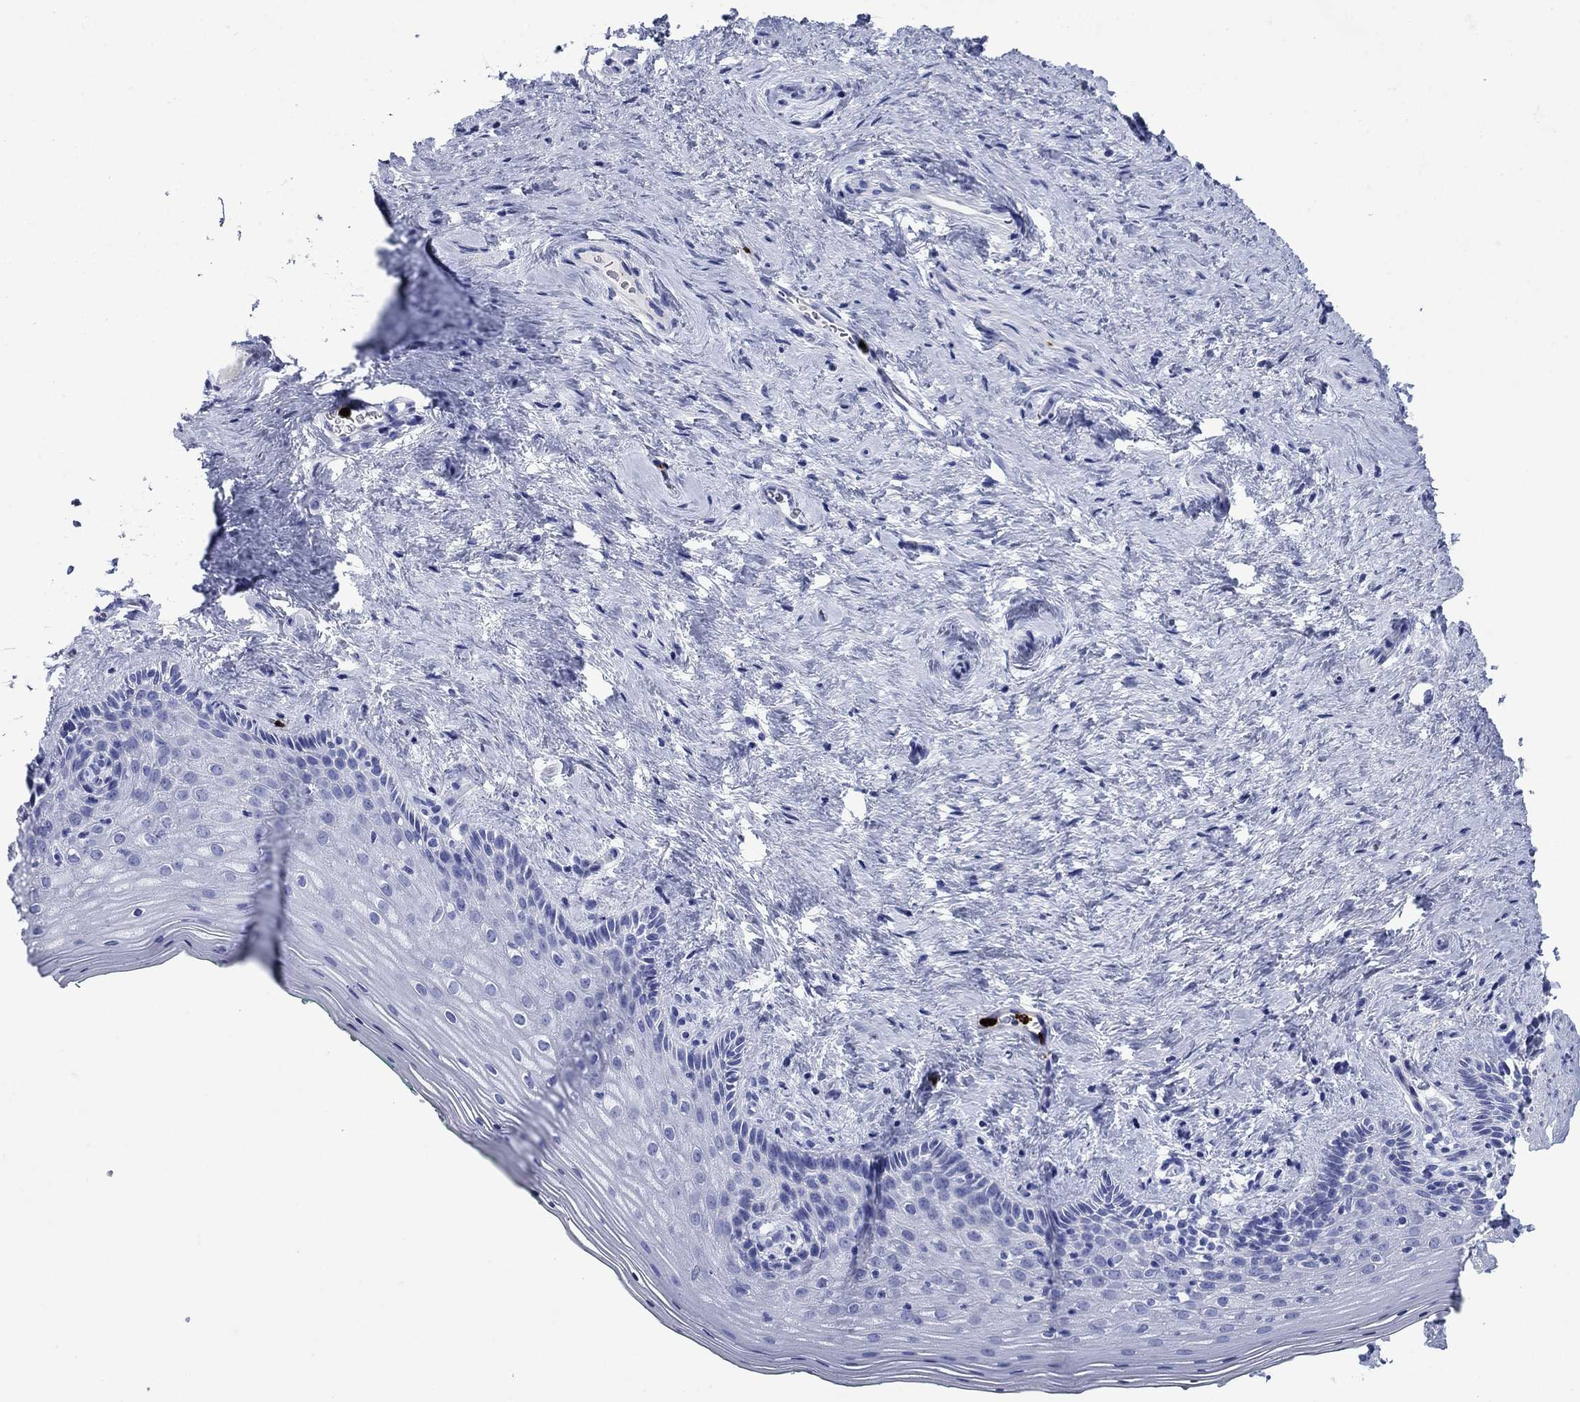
{"staining": {"intensity": "negative", "quantity": "none", "location": "none"}, "tissue": "vagina", "cell_type": "Squamous epithelial cells", "image_type": "normal", "snomed": [{"axis": "morphology", "description": "Normal tissue, NOS"}, {"axis": "topography", "description": "Vagina"}], "caption": "Vagina was stained to show a protein in brown. There is no significant staining in squamous epithelial cells. Brightfield microscopy of IHC stained with DAB (brown) and hematoxylin (blue), captured at high magnification.", "gene": "AZU1", "patient": {"sex": "female", "age": 45}}